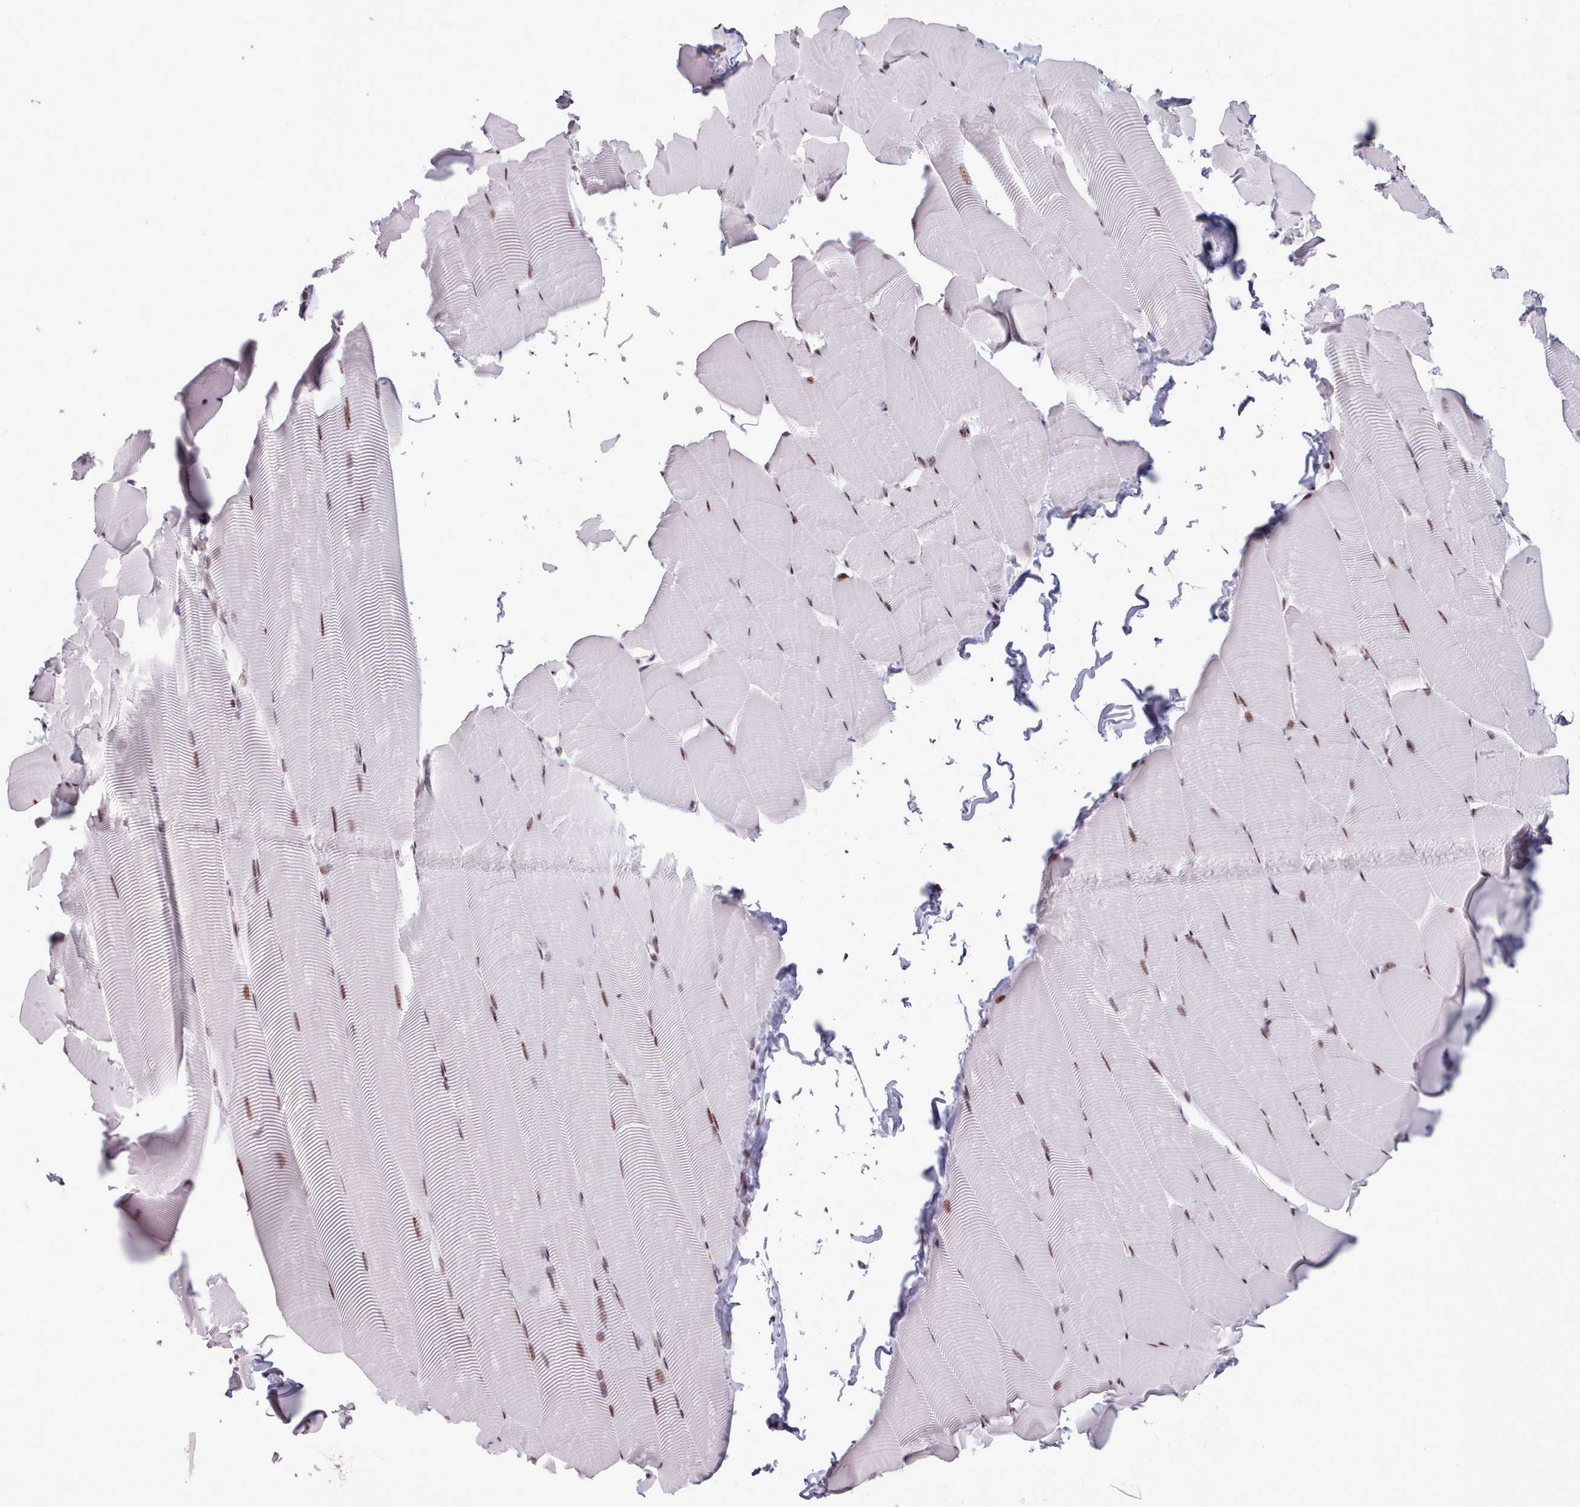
{"staining": {"intensity": "moderate", "quantity": "25%-75%", "location": "nuclear"}, "tissue": "skeletal muscle", "cell_type": "Myocytes", "image_type": "normal", "snomed": [{"axis": "morphology", "description": "Normal tissue, NOS"}, {"axis": "topography", "description": "Skeletal muscle"}], "caption": "About 25%-75% of myocytes in benign human skeletal muscle exhibit moderate nuclear protein positivity as visualized by brown immunohistochemical staining.", "gene": "SRSF4", "patient": {"sex": "male", "age": 25}}